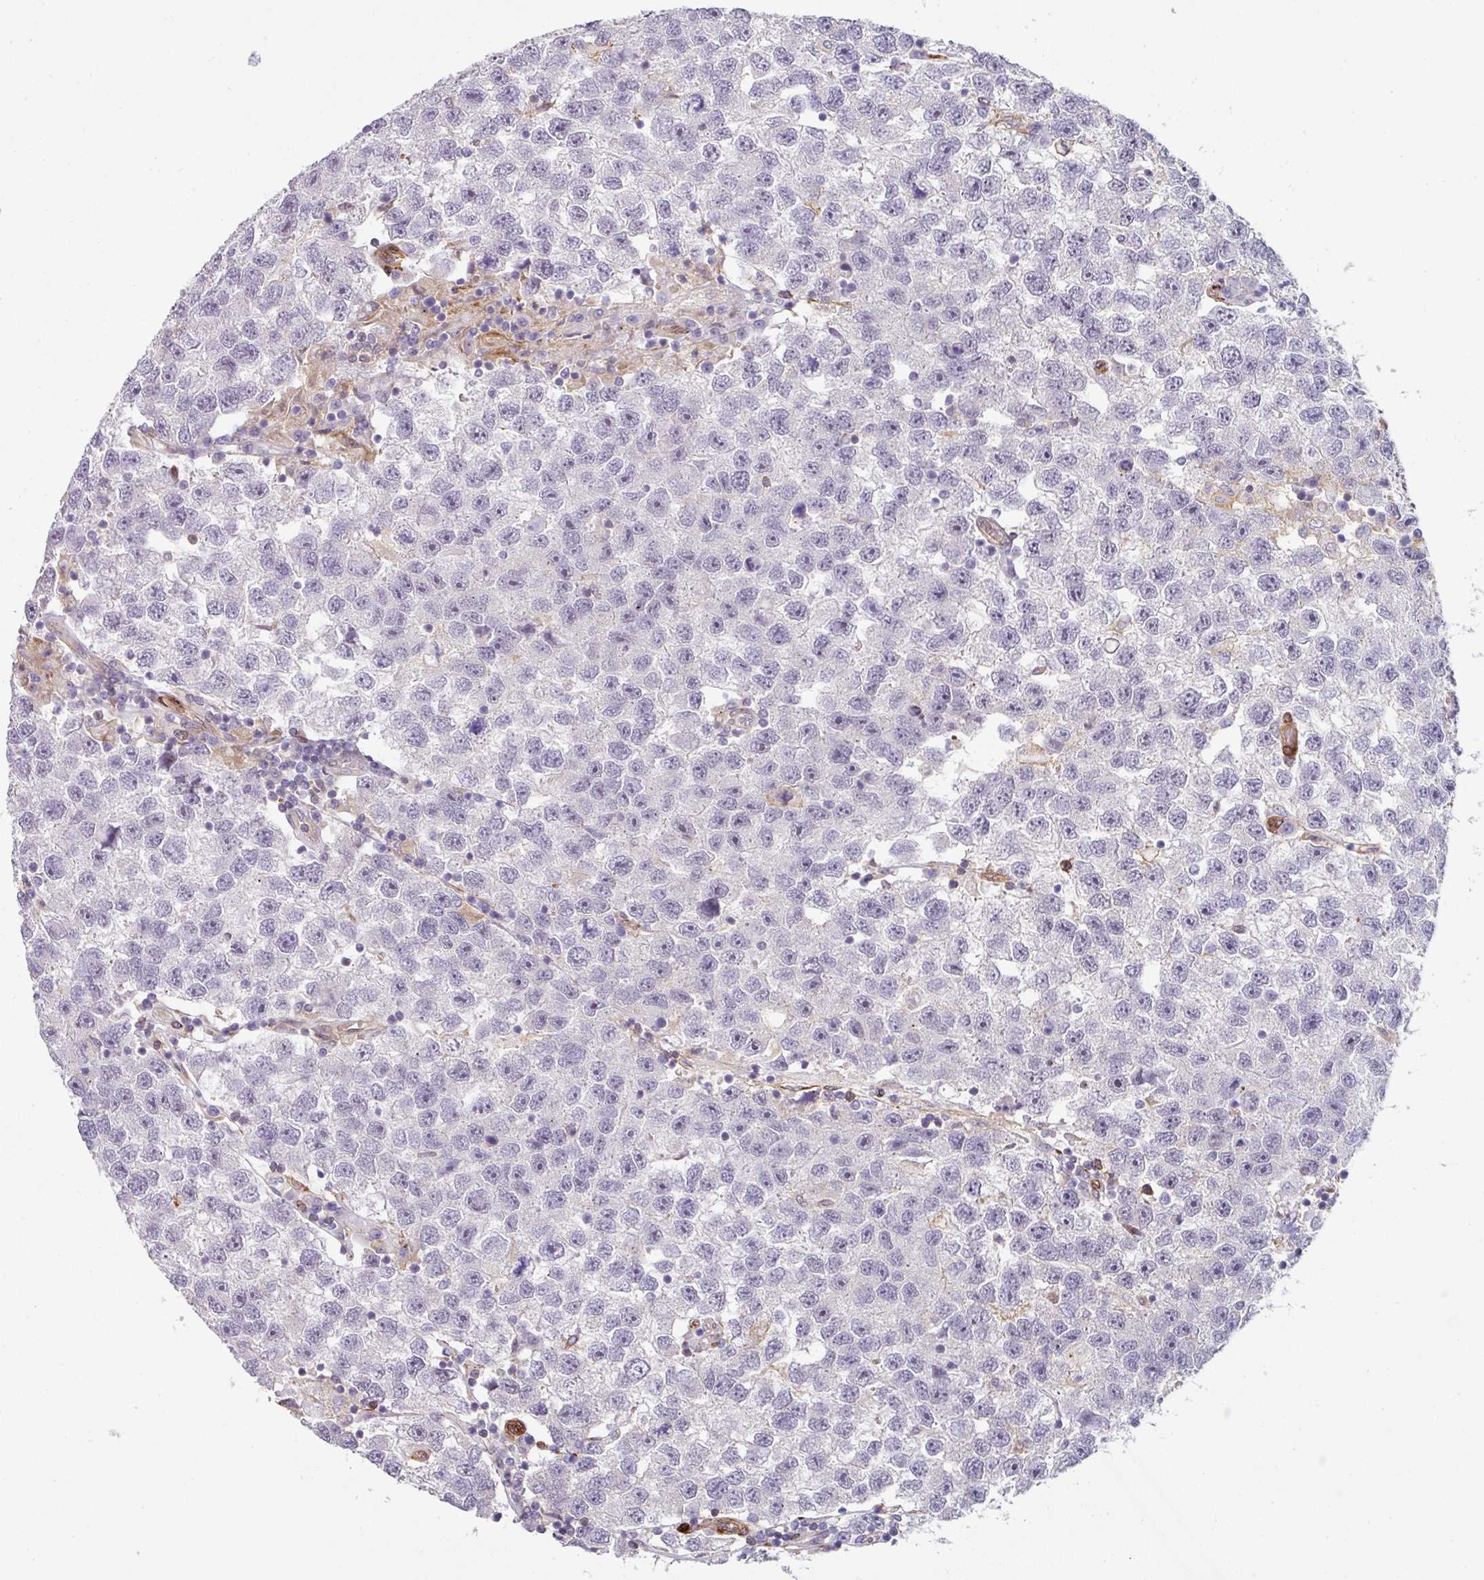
{"staining": {"intensity": "negative", "quantity": "none", "location": "none"}, "tissue": "testis cancer", "cell_type": "Tumor cells", "image_type": "cancer", "snomed": [{"axis": "morphology", "description": "Seminoma, NOS"}, {"axis": "topography", "description": "Testis"}], "caption": "Testis cancer (seminoma) was stained to show a protein in brown. There is no significant expression in tumor cells. Nuclei are stained in blue.", "gene": "BEND5", "patient": {"sex": "male", "age": 26}}